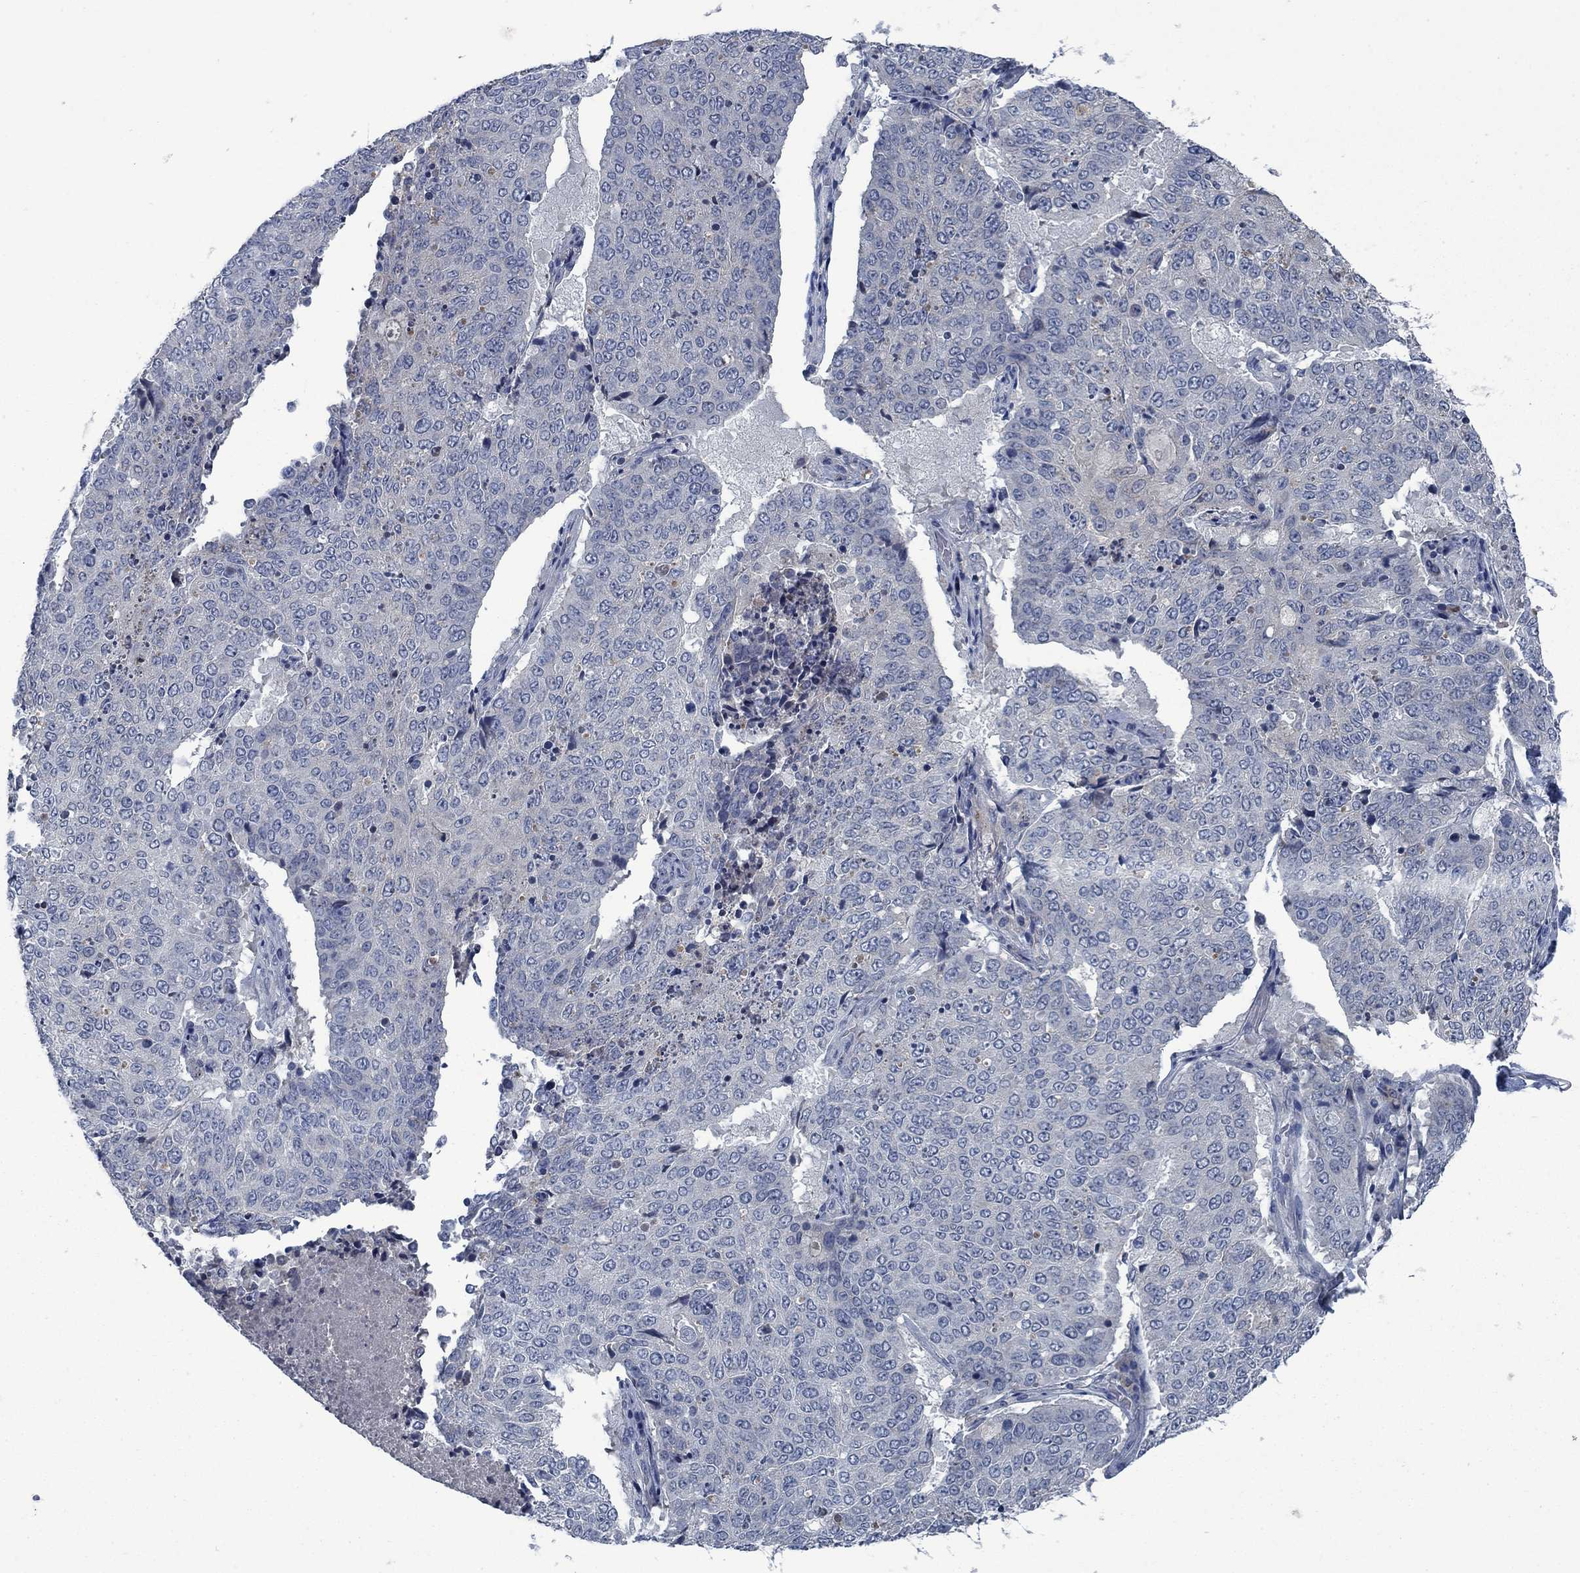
{"staining": {"intensity": "negative", "quantity": "none", "location": "none"}, "tissue": "lung cancer", "cell_type": "Tumor cells", "image_type": "cancer", "snomed": [{"axis": "morphology", "description": "Normal tissue, NOS"}, {"axis": "morphology", "description": "Squamous cell carcinoma, NOS"}, {"axis": "topography", "description": "Bronchus"}, {"axis": "topography", "description": "Lung"}], "caption": "IHC of human lung cancer (squamous cell carcinoma) demonstrates no expression in tumor cells.", "gene": "PNMA8A", "patient": {"sex": "male", "age": 64}}